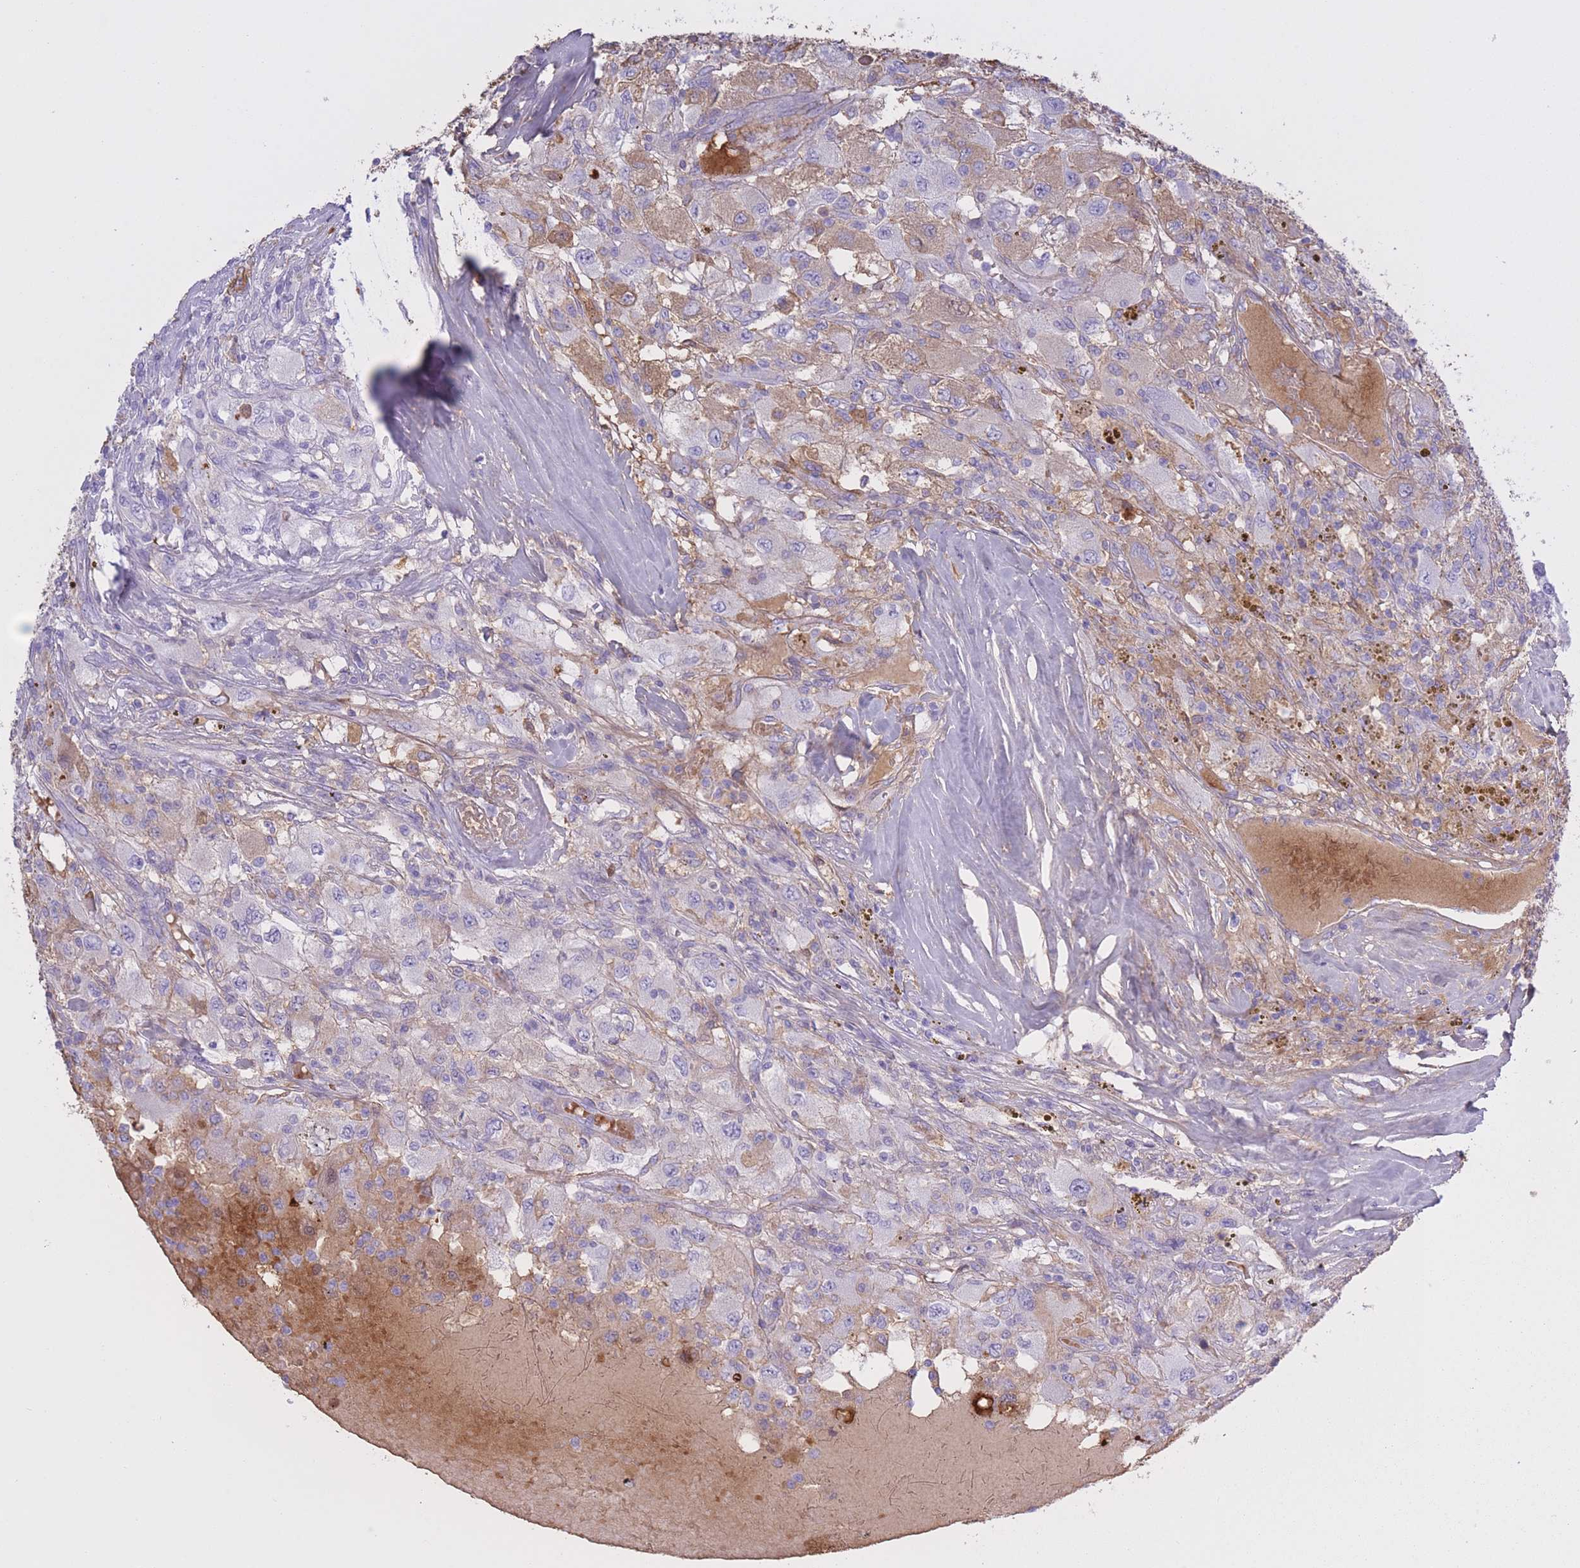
{"staining": {"intensity": "moderate", "quantity": "<25%", "location": "cytoplasmic/membranous"}, "tissue": "renal cancer", "cell_type": "Tumor cells", "image_type": "cancer", "snomed": [{"axis": "morphology", "description": "Adenocarcinoma, NOS"}, {"axis": "topography", "description": "Kidney"}], "caption": "DAB immunohistochemical staining of renal cancer (adenocarcinoma) exhibits moderate cytoplasmic/membranous protein positivity in about <25% of tumor cells.", "gene": "AP3S2", "patient": {"sex": "female", "age": 67}}